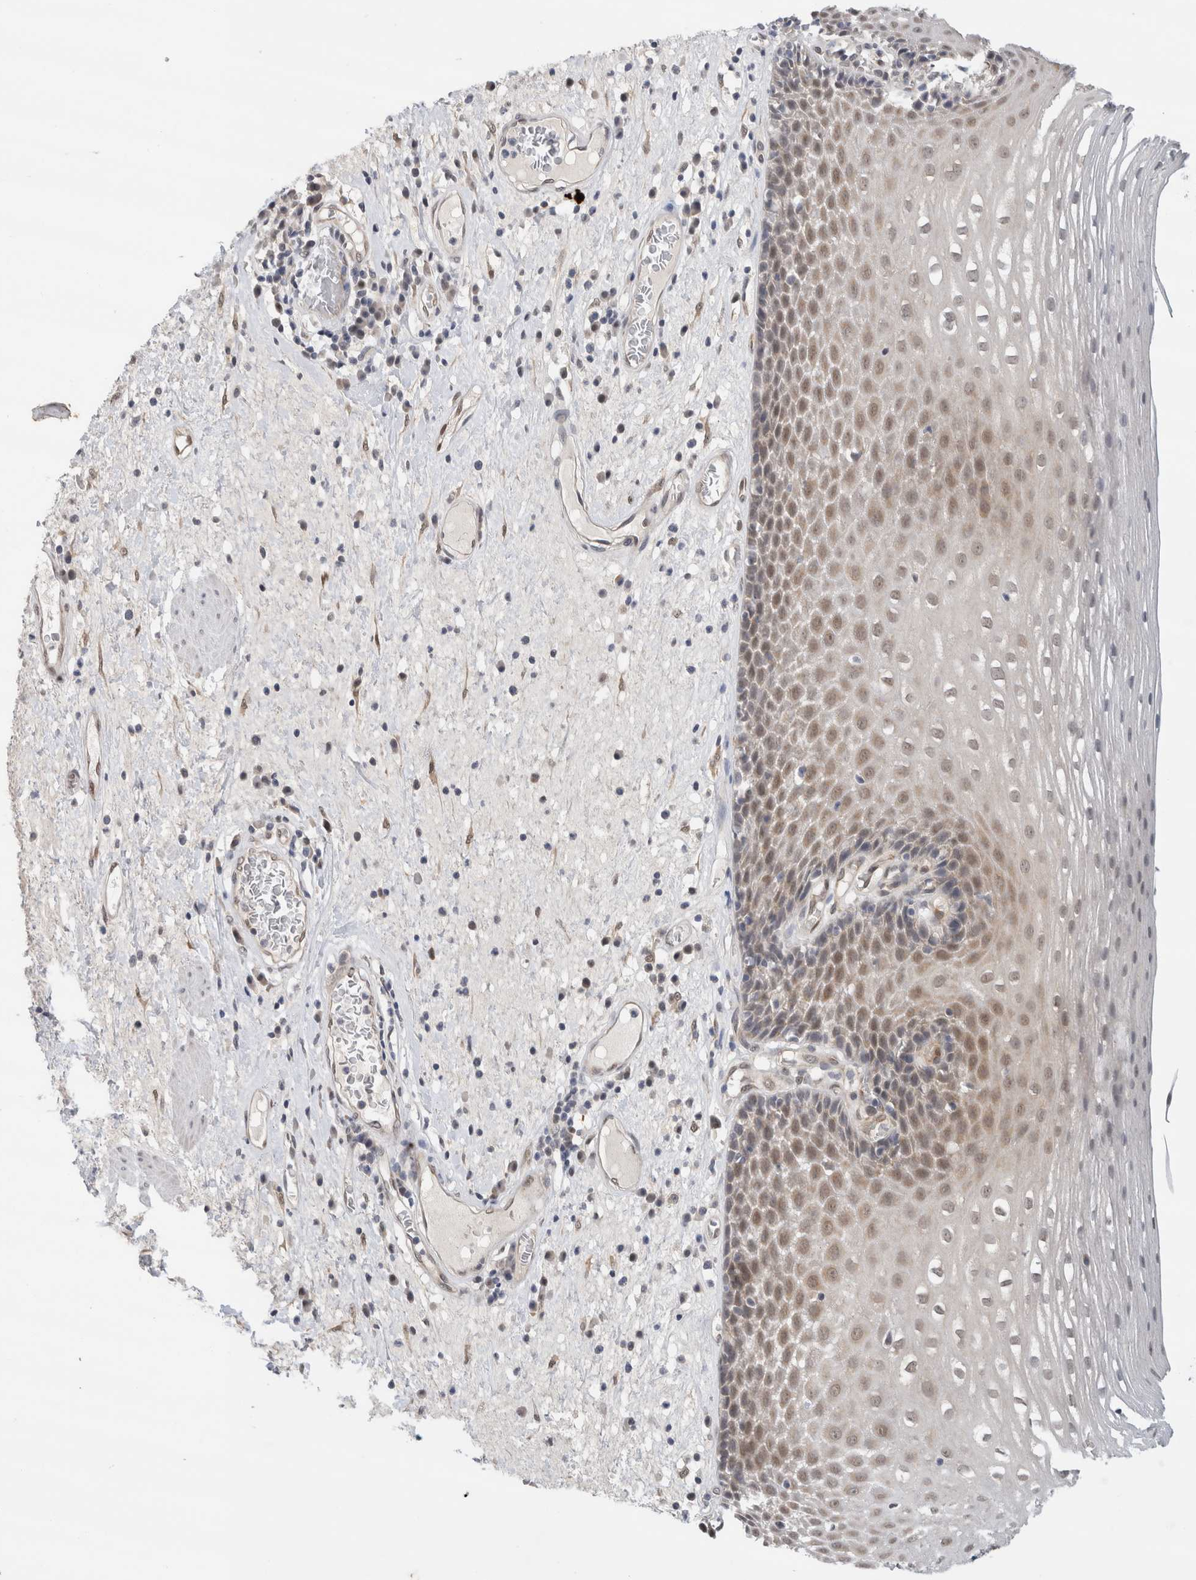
{"staining": {"intensity": "weak", "quantity": "25%-75%", "location": "cytoplasmic/membranous,nuclear"}, "tissue": "esophagus", "cell_type": "Squamous epithelial cells", "image_type": "normal", "snomed": [{"axis": "morphology", "description": "Normal tissue, NOS"}, {"axis": "morphology", "description": "Adenocarcinoma, NOS"}, {"axis": "topography", "description": "Esophagus"}], "caption": "Approximately 25%-75% of squamous epithelial cells in unremarkable esophagus show weak cytoplasmic/membranous,nuclear protein expression as visualized by brown immunohistochemical staining.", "gene": "EIF4G3", "patient": {"sex": "male", "age": 62}}